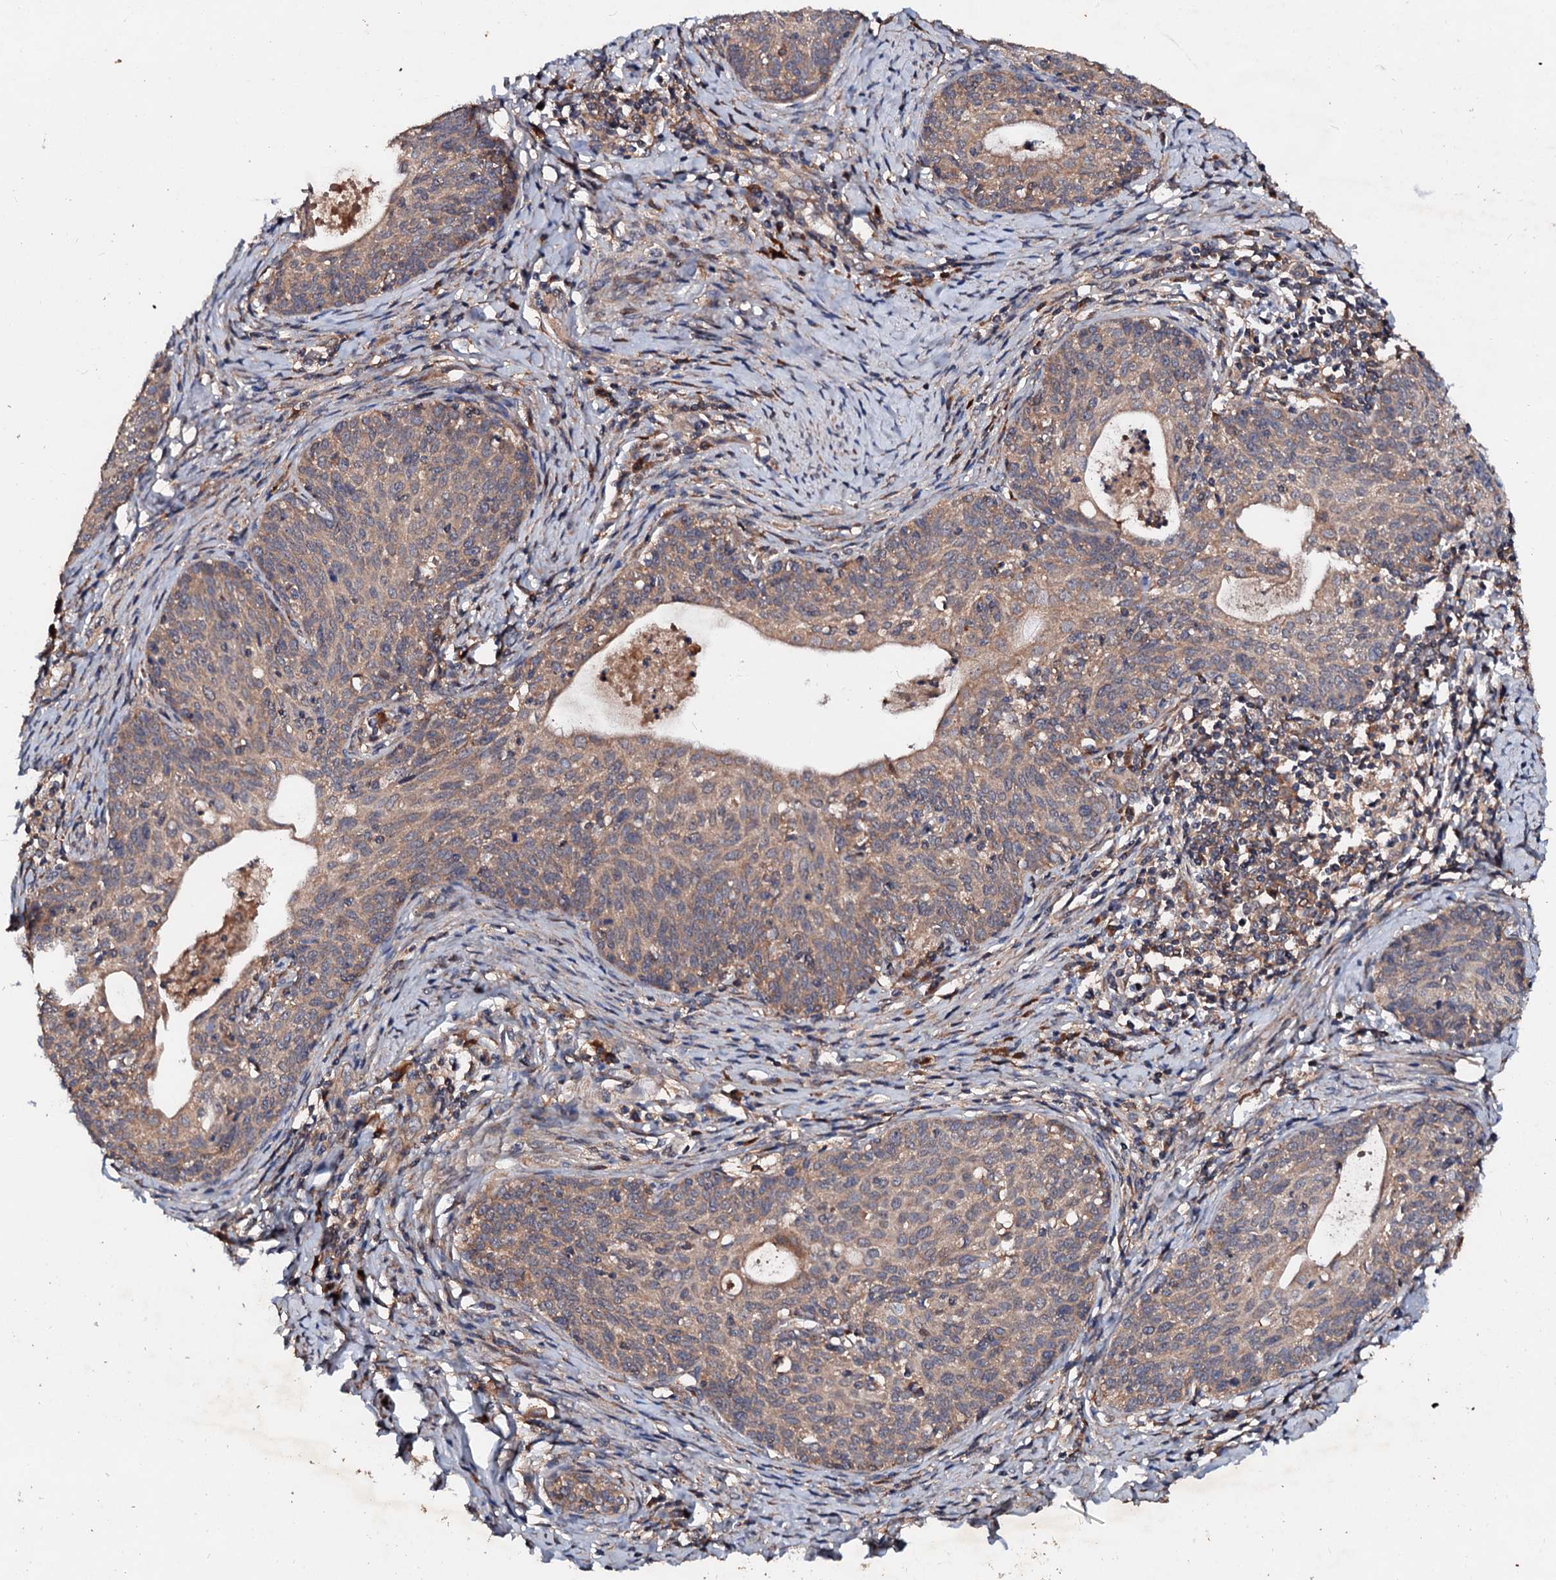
{"staining": {"intensity": "moderate", "quantity": ">75%", "location": "cytoplasmic/membranous"}, "tissue": "cervical cancer", "cell_type": "Tumor cells", "image_type": "cancer", "snomed": [{"axis": "morphology", "description": "Squamous cell carcinoma, NOS"}, {"axis": "topography", "description": "Cervix"}], "caption": "Tumor cells show medium levels of moderate cytoplasmic/membranous expression in about >75% of cells in human squamous cell carcinoma (cervical). Ihc stains the protein of interest in brown and the nuclei are stained blue.", "gene": "EXTL1", "patient": {"sex": "female", "age": 52}}